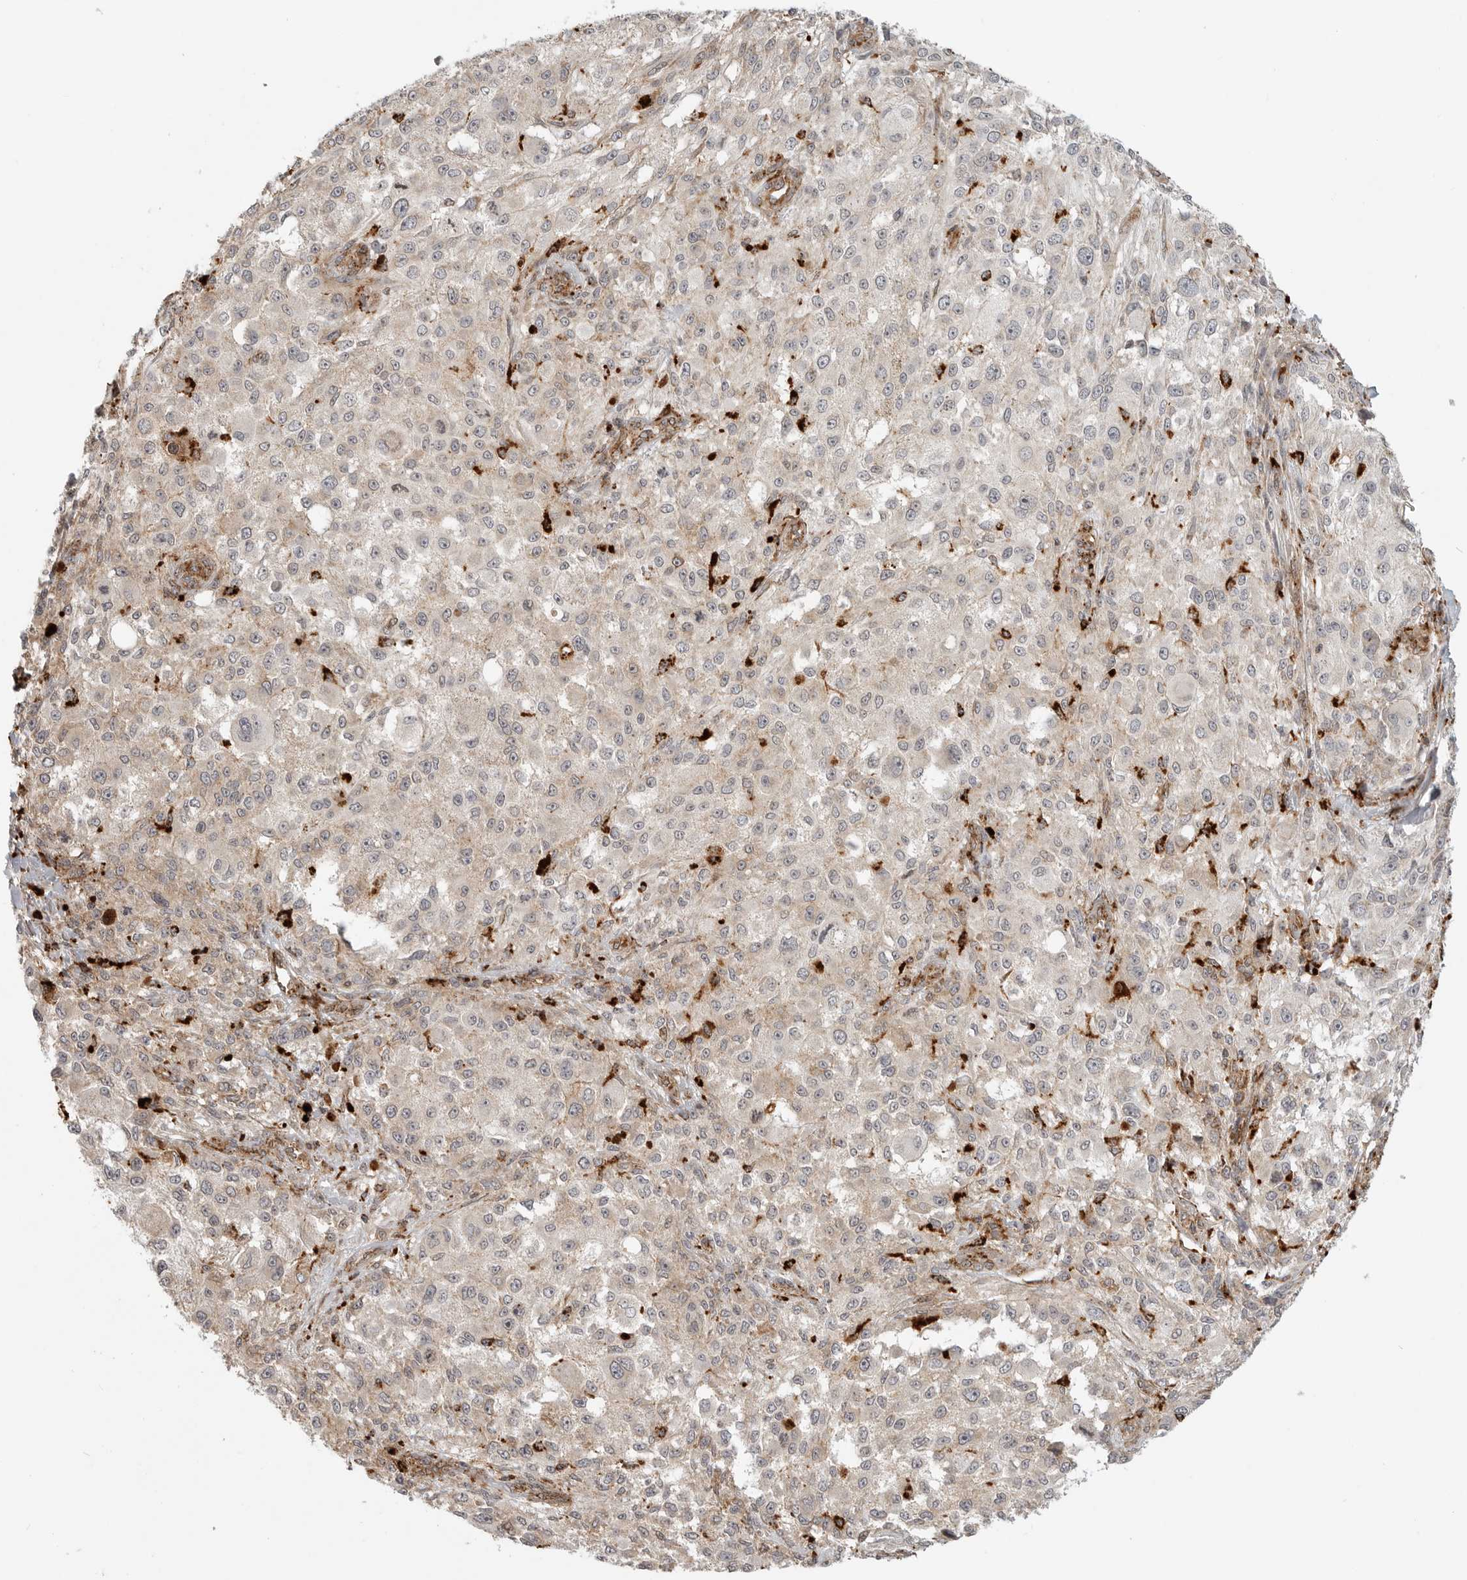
{"staining": {"intensity": "weak", "quantity": "<25%", "location": "cytoplasmic/membranous"}, "tissue": "melanoma", "cell_type": "Tumor cells", "image_type": "cancer", "snomed": [{"axis": "morphology", "description": "Necrosis, NOS"}, {"axis": "morphology", "description": "Malignant melanoma, NOS"}, {"axis": "topography", "description": "Skin"}], "caption": "Malignant melanoma was stained to show a protein in brown. There is no significant staining in tumor cells.", "gene": "IDUA", "patient": {"sex": "female", "age": 87}}